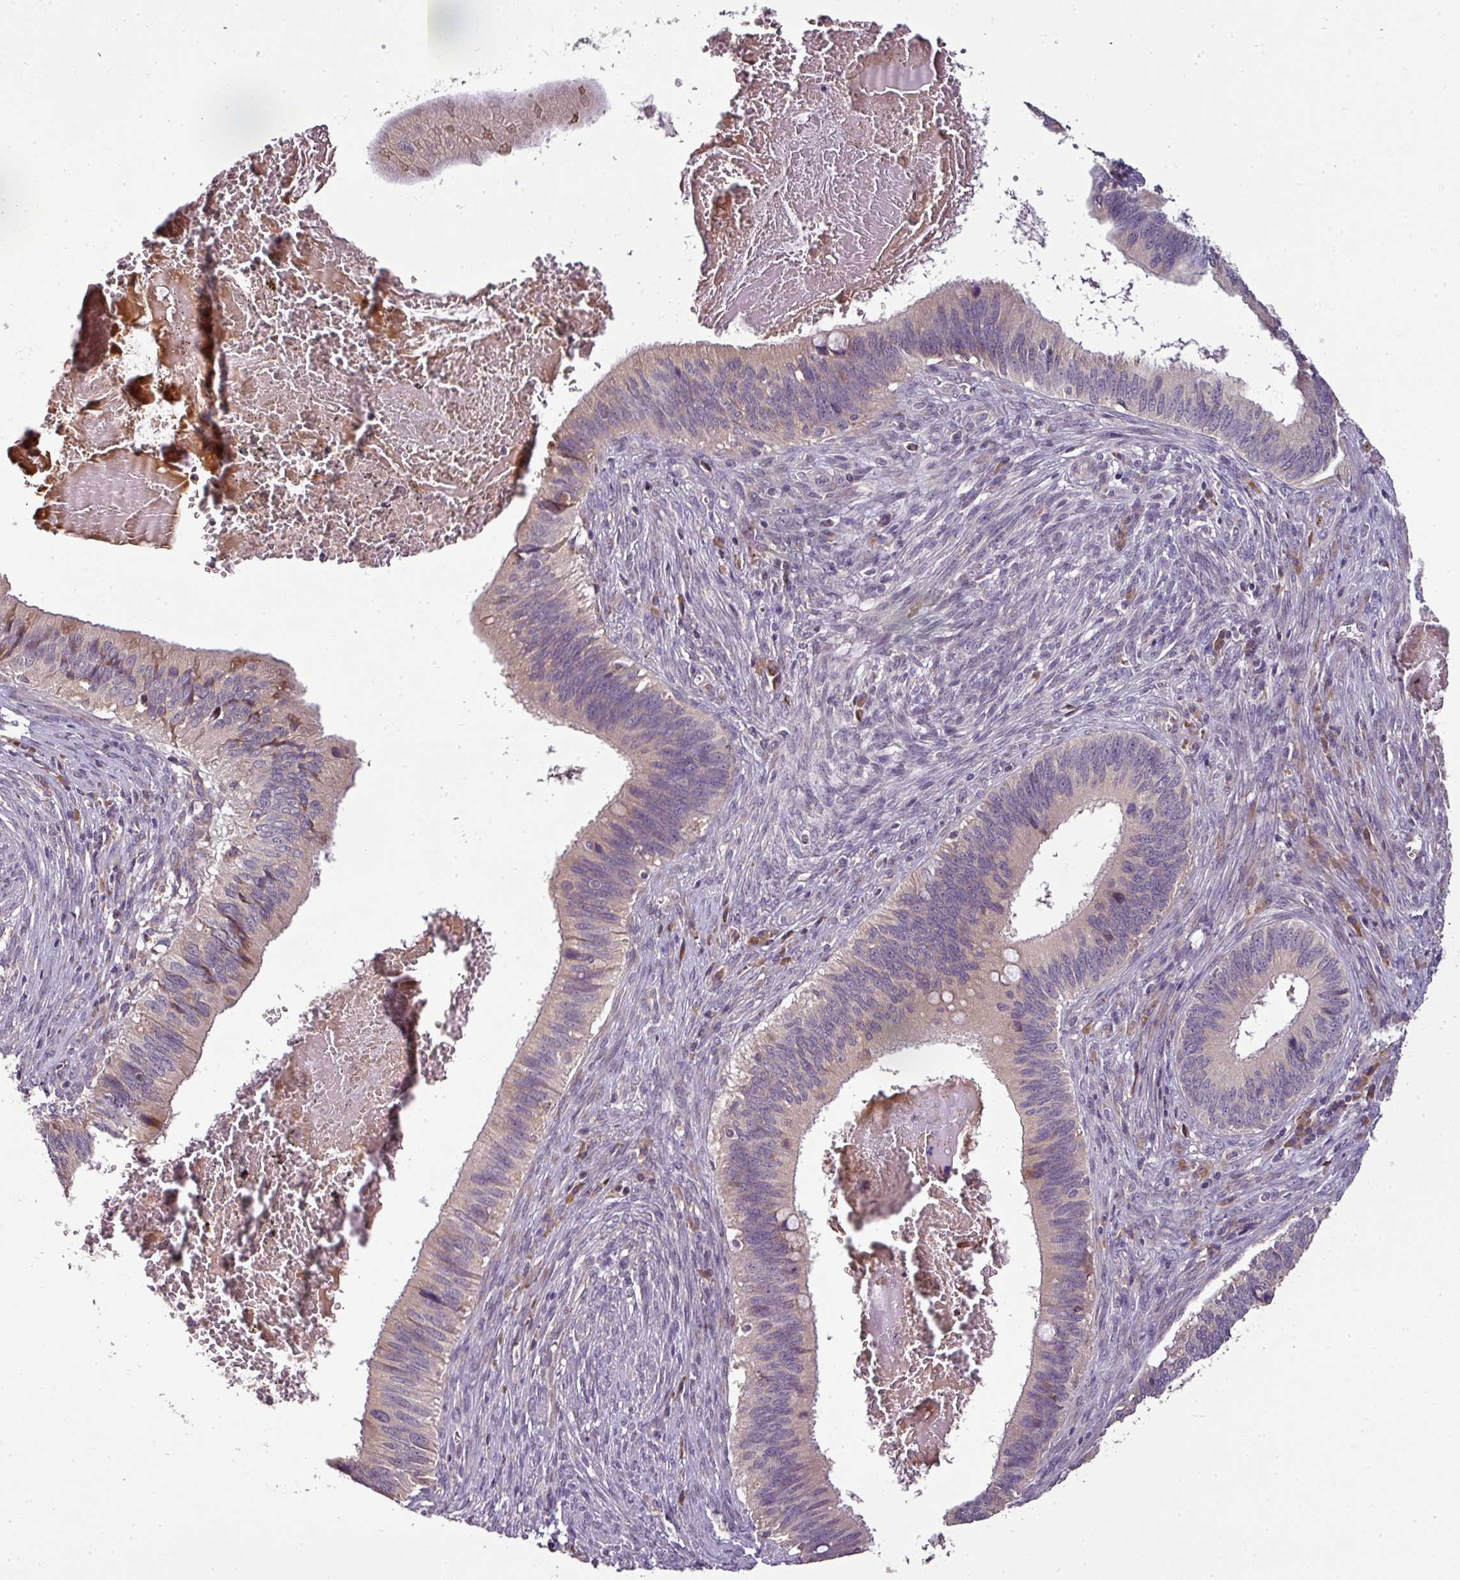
{"staining": {"intensity": "weak", "quantity": "<25%", "location": "cytoplasmic/membranous"}, "tissue": "cervical cancer", "cell_type": "Tumor cells", "image_type": "cancer", "snomed": [{"axis": "morphology", "description": "Adenocarcinoma, NOS"}, {"axis": "topography", "description": "Cervix"}], "caption": "The photomicrograph displays no staining of tumor cells in cervical cancer (adenocarcinoma). (Stains: DAB immunohistochemistry with hematoxylin counter stain, Microscopy: brightfield microscopy at high magnification).", "gene": "SPCS3", "patient": {"sex": "female", "age": 42}}